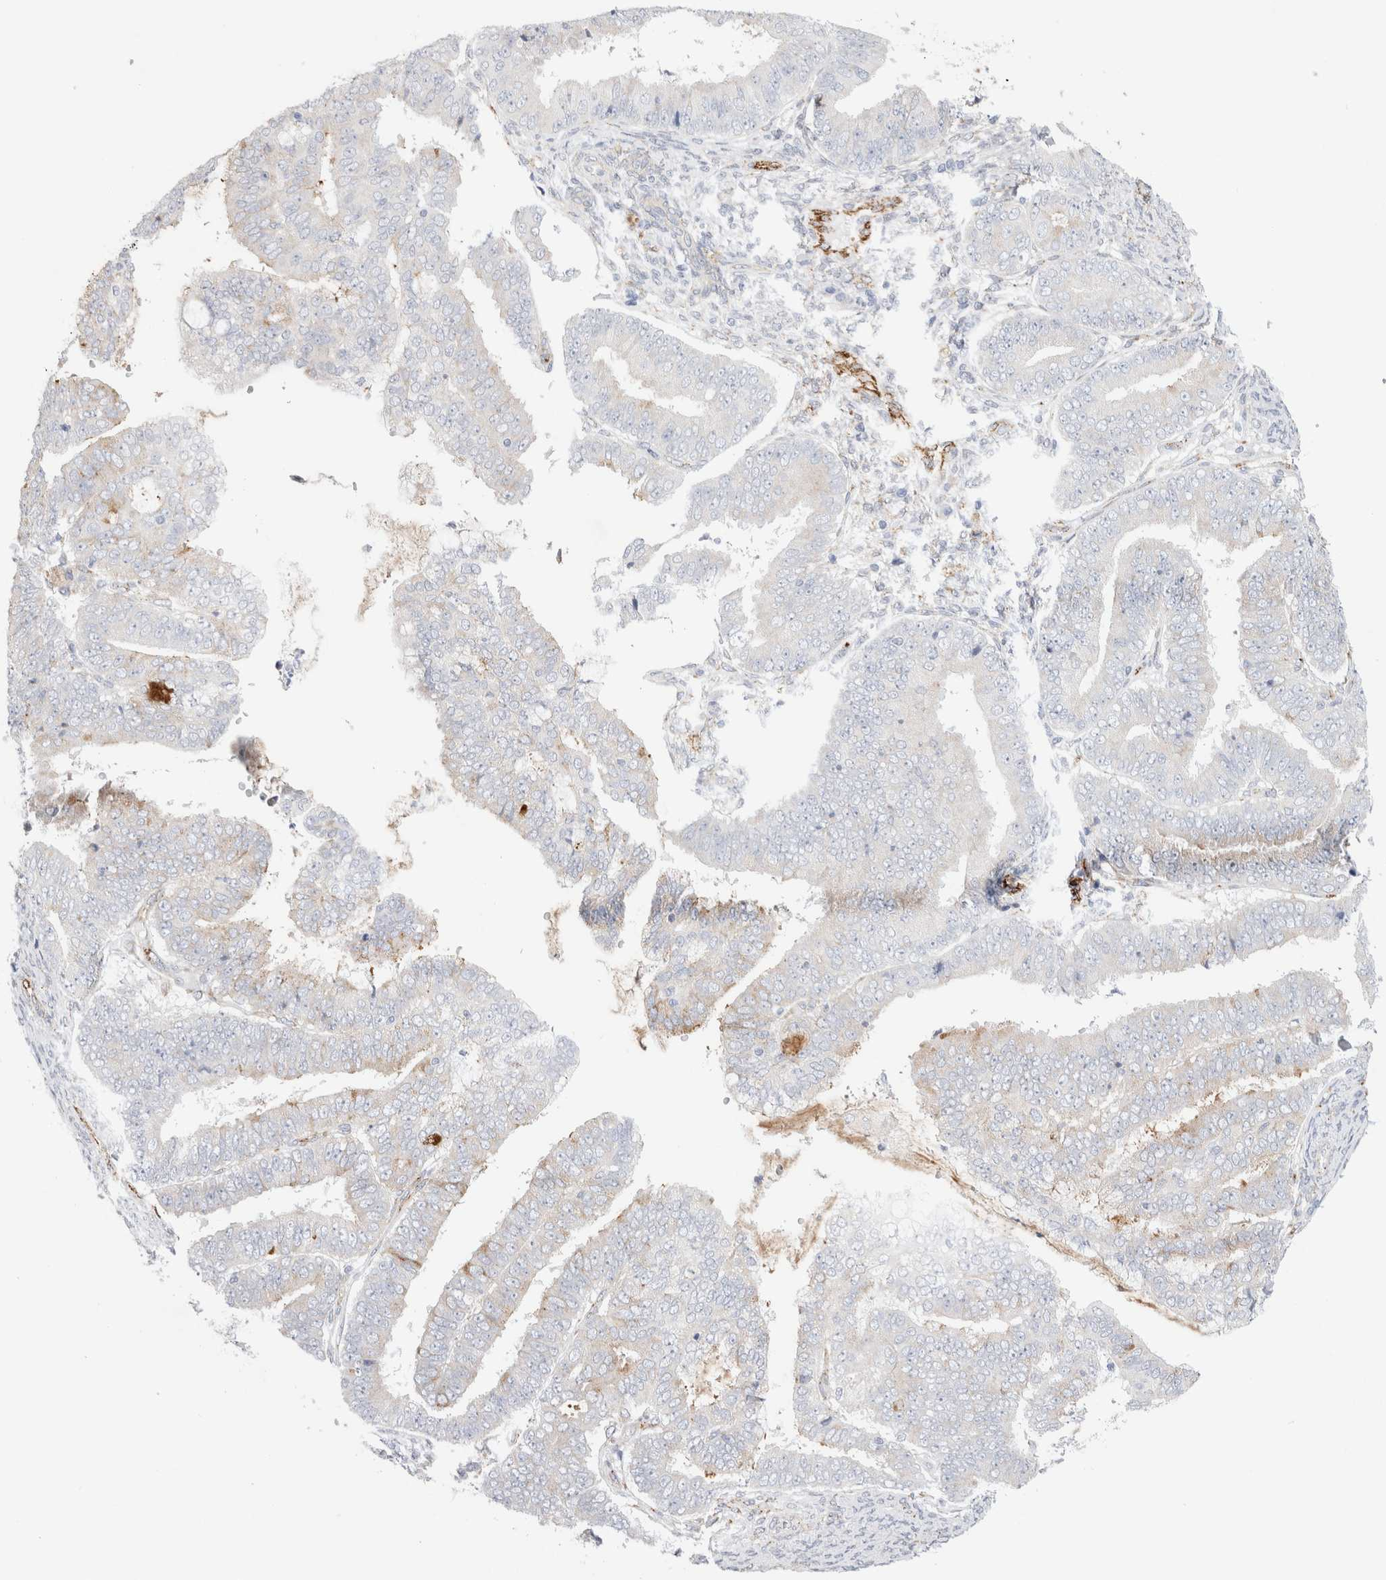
{"staining": {"intensity": "weak", "quantity": "<25%", "location": "cytoplasmic/membranous"}, "tissue": "endometrial cancer", "cell_type": "Tumor cells", "image_type": "cancer", "snomed": [{"axis": "morphology", "description": "Adenocarcinoma, NOS"}, {"axis": "topography", "description": "Endometrium"}], "caption": "Histopathology image shows no protein positivity in tumor cells of adenocarcinoma (endometrial) tissue.", "gene": "CNPY4", "patient": {"sex": "female", "age": 63}}